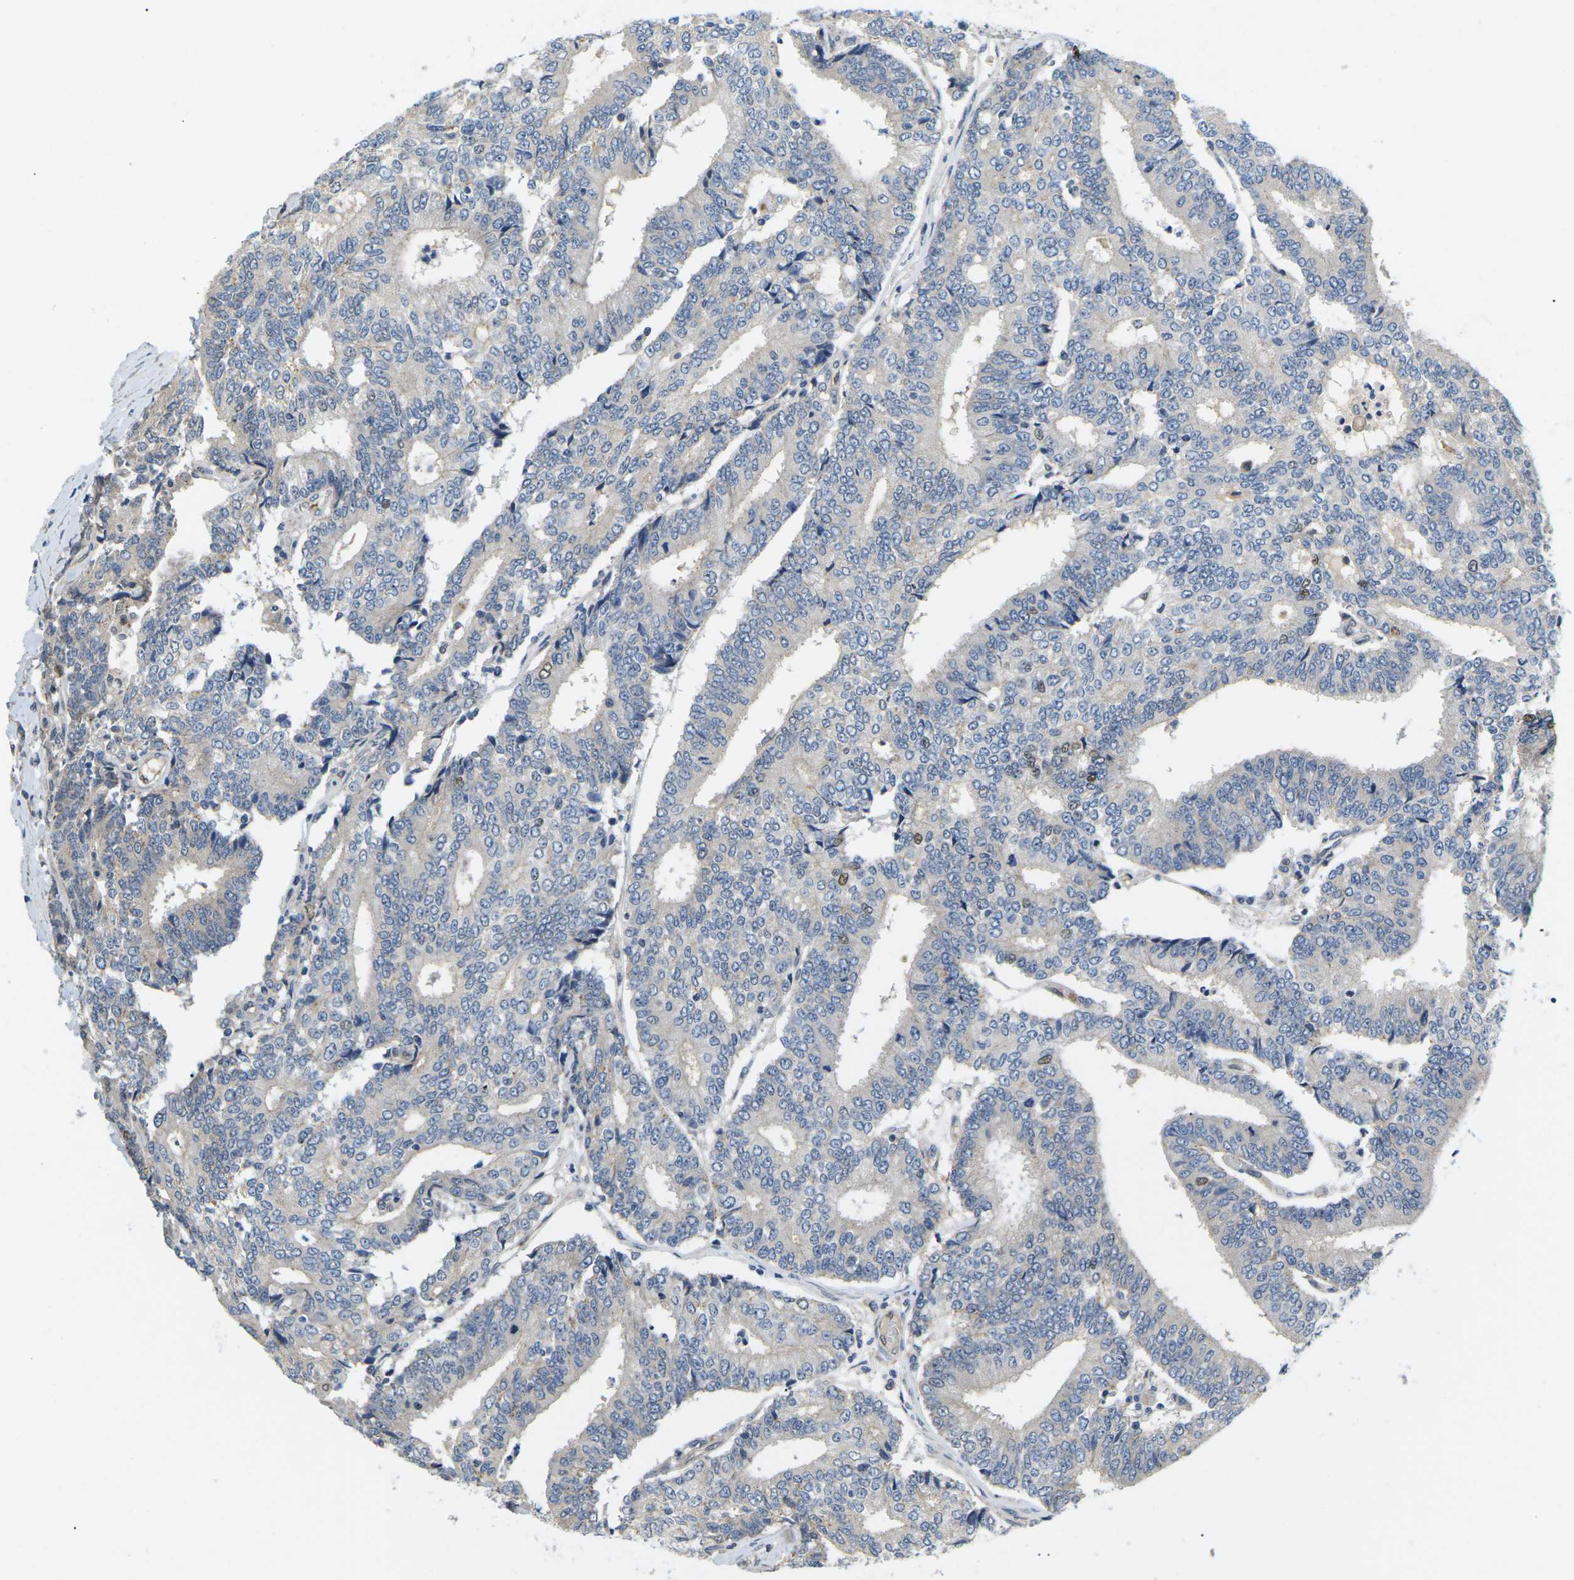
{"staining": {"intensity": "weak", "quantity": "<25%", "location": "nuclear"}, "tissue": "prostate cancer", "cell_type": "Tumor cells", "image_type": "cancer", "snomed": [{"axis": "morphology", "description": "Normal tissue, NOS"}, {"axis": "morphology", "description": "Adenocarcinoma, High grade"}, {"axis": "topography", "description": "Prostate"}, {"axis": "topography", "description": "Seminal veicle"}], "caption": "Immunohistochemistry histopathology image of prostate cancer stained for a protein (brown), which shows no positivity in tumor cells.", "gene": "ERBB4", "patient": {"sex": "male", "age": 55}}